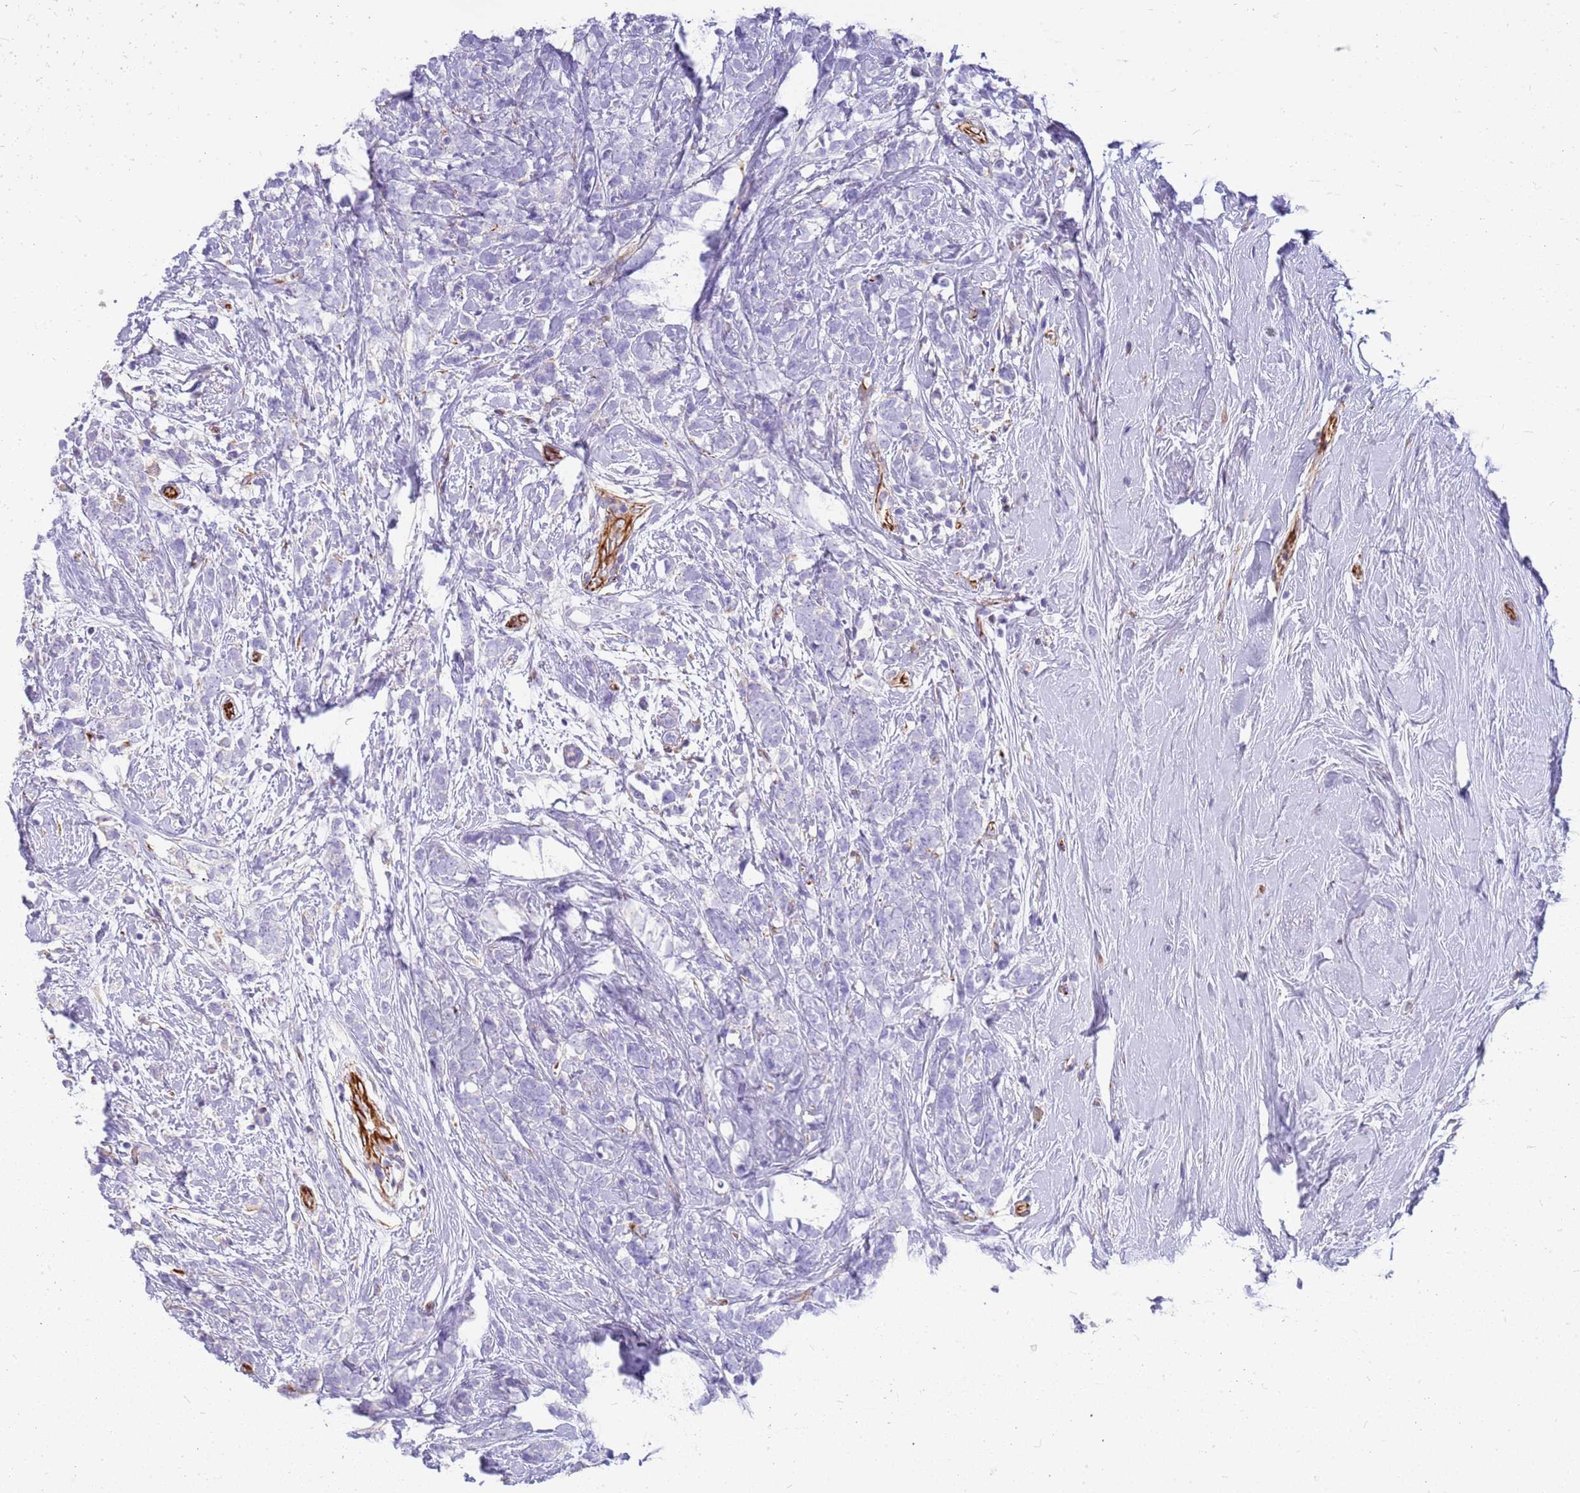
{"staining": {"intensity": "negative", "quantity": "none", "location": "none"}, "tissue": "breast cancer", "cell_type": "Tumor cells", "image_type": "cancer", "snomed": [{"axis": "morphology", "description": "Lobular carcinoma"}, {"axis": "topography", "description": "Breast"}], "caption": "Immunohistochemical staining of breast cancer shows no significant staining in tumor cells. The staining was performed using DAB to visualize the protein expression in brown, while the nuclei were stained in blue with hematoxylin (Magnification: 20x).", "gene": "ZDHHC1", "patient": {"sex": "female", "age": 58}}